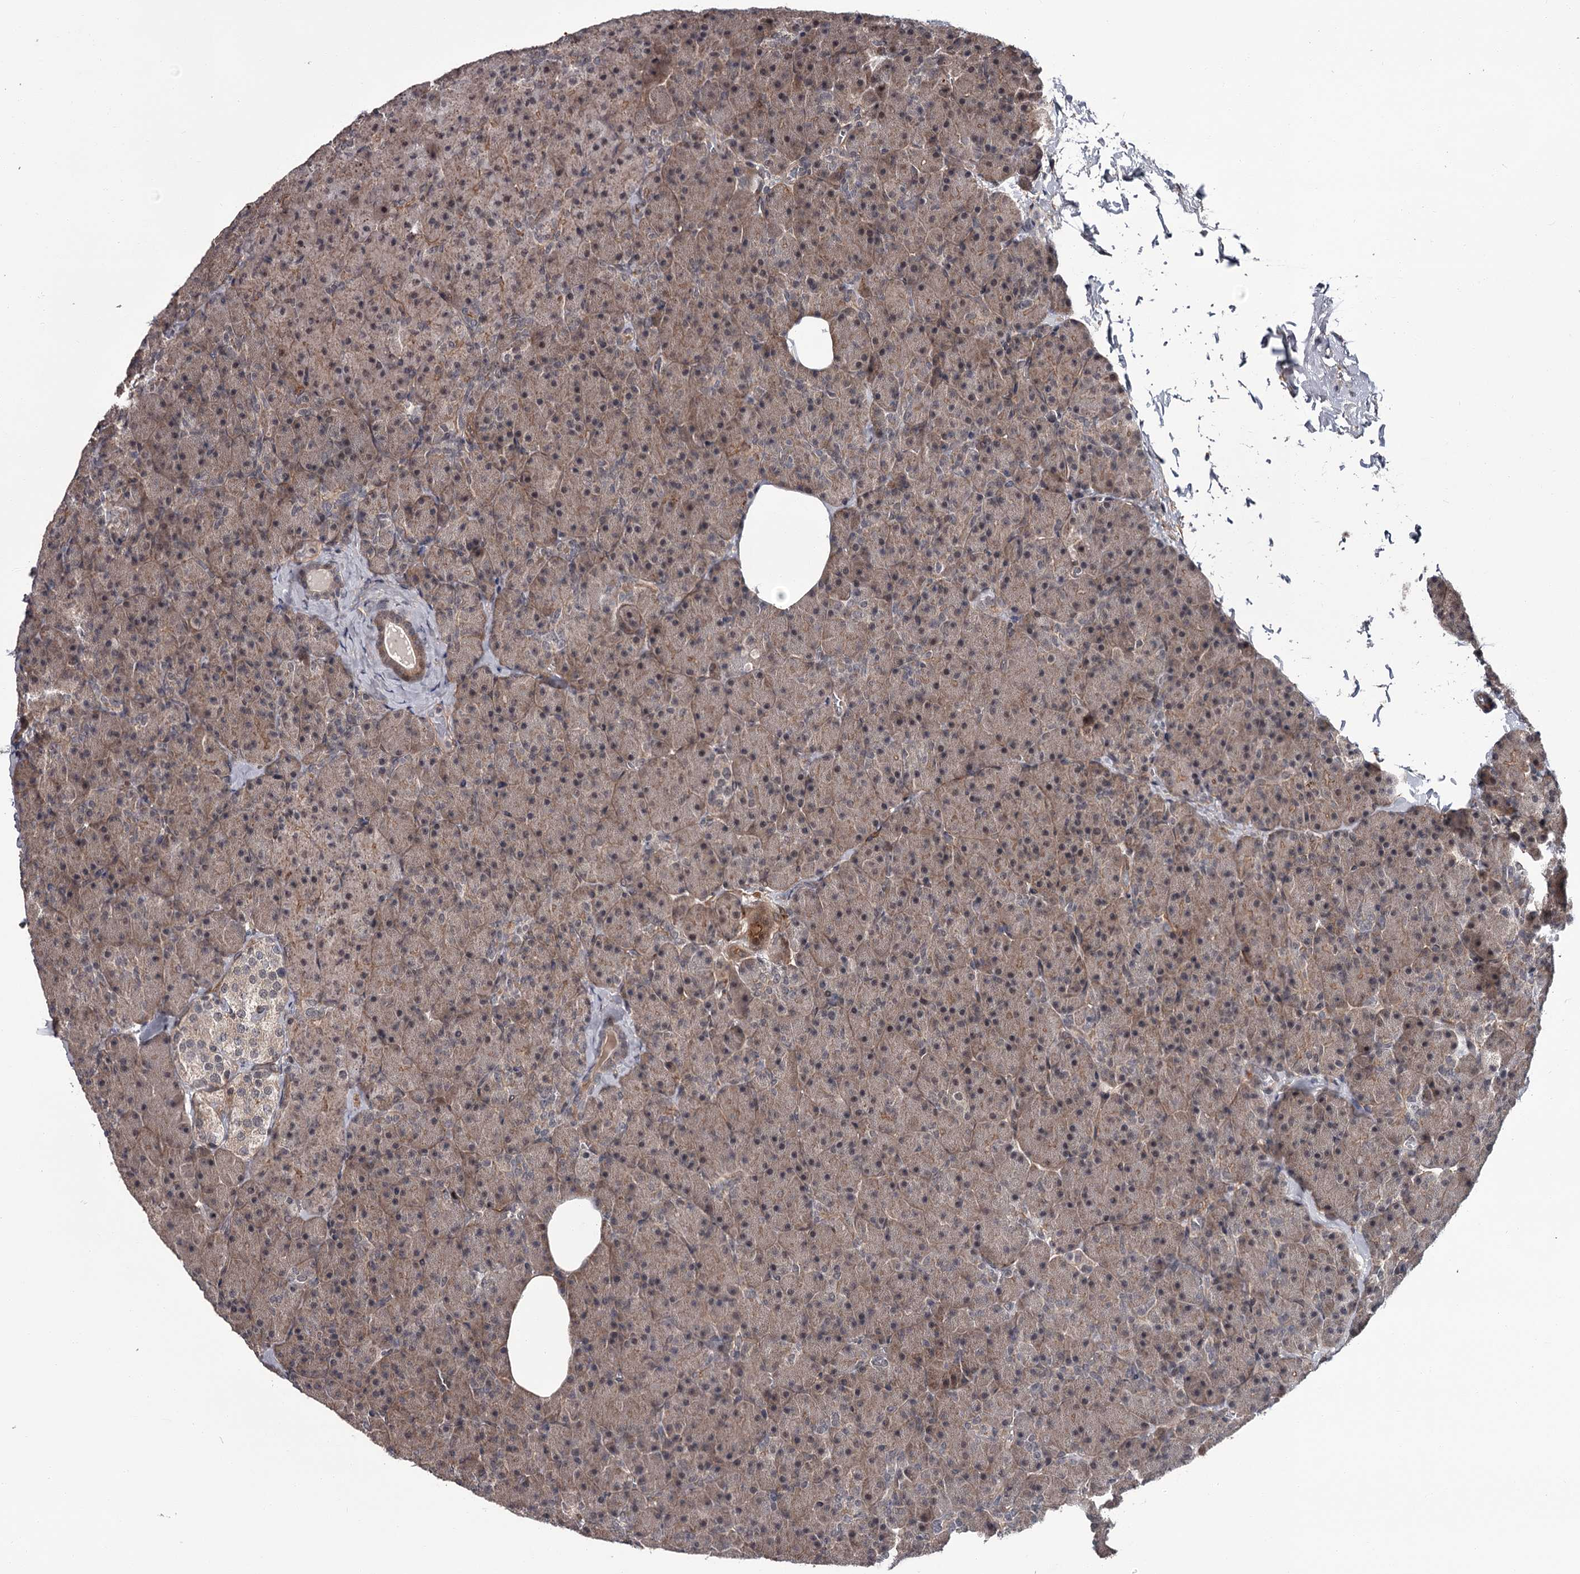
{"staining": {"intensity": "weak", "quantity": "25%-75%", "location": "cytoplasmic/membranous"}, "tissue": "pancreas", "cell_type": "Exocrine glandular cells", "image_type": "normal", "snomed": [{"axis": "morphology", "description": "Normal tissue, NOS"}, {"axis": "morphology", "description": "Carcinoid, malignant, NOS"}, {"axis": "topography", "description": "Pancreas"}], "caption": "Protein expression analysis of unremarkable human pancreas reveals weak cytoplasmic/membranous expression in about 25%-75% of exocrine glandular cells. The protein of interest is stained brown, and the nuclei are stained in blue (DAB IHC with brightfield microscopy, high magnification).", "gene": "CDC42EP2", "patient": {"sex": "female", "age": 35}}